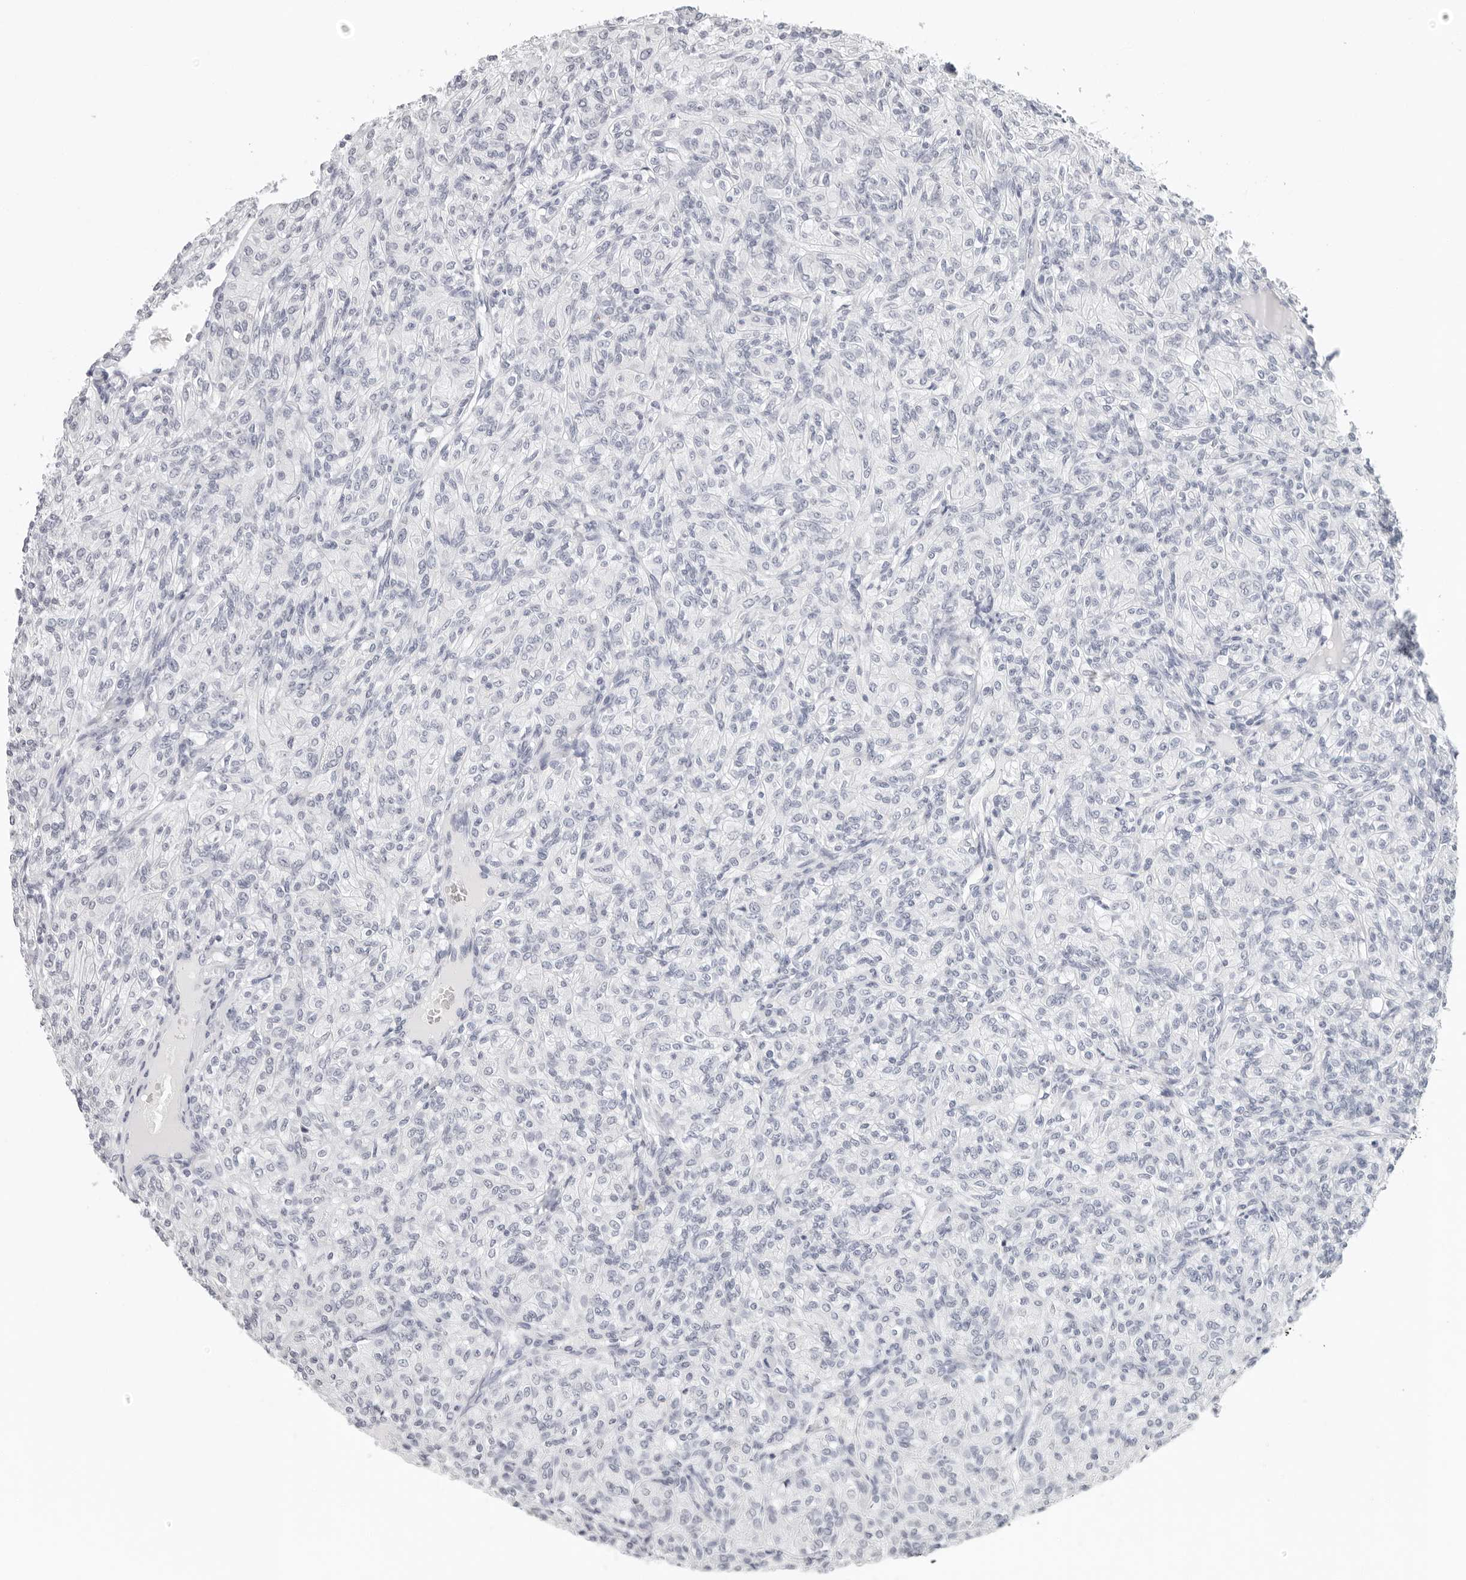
{"staining": {"intensity": "negative", "quantity": "none", "location": "none"}, "tissue": "renal cancer", "cell_type": "Tumor cells", "image_type": "cancer", "snomed": [{"axis": "morphology", "description": "Adenocarcinoma, NOS"}, {"axis": "topography", "description": "Kidney"}], "caption": "The immunohistochemistry photomicrograph has no significant staining in tumor cells of renal cancer (adenocarcinoma) tissue. (DAB IHC visualized using brightfield microscopy, high magnification).", "gene": "AGMAT", "patient": {"sex": "male", "age": 77}}